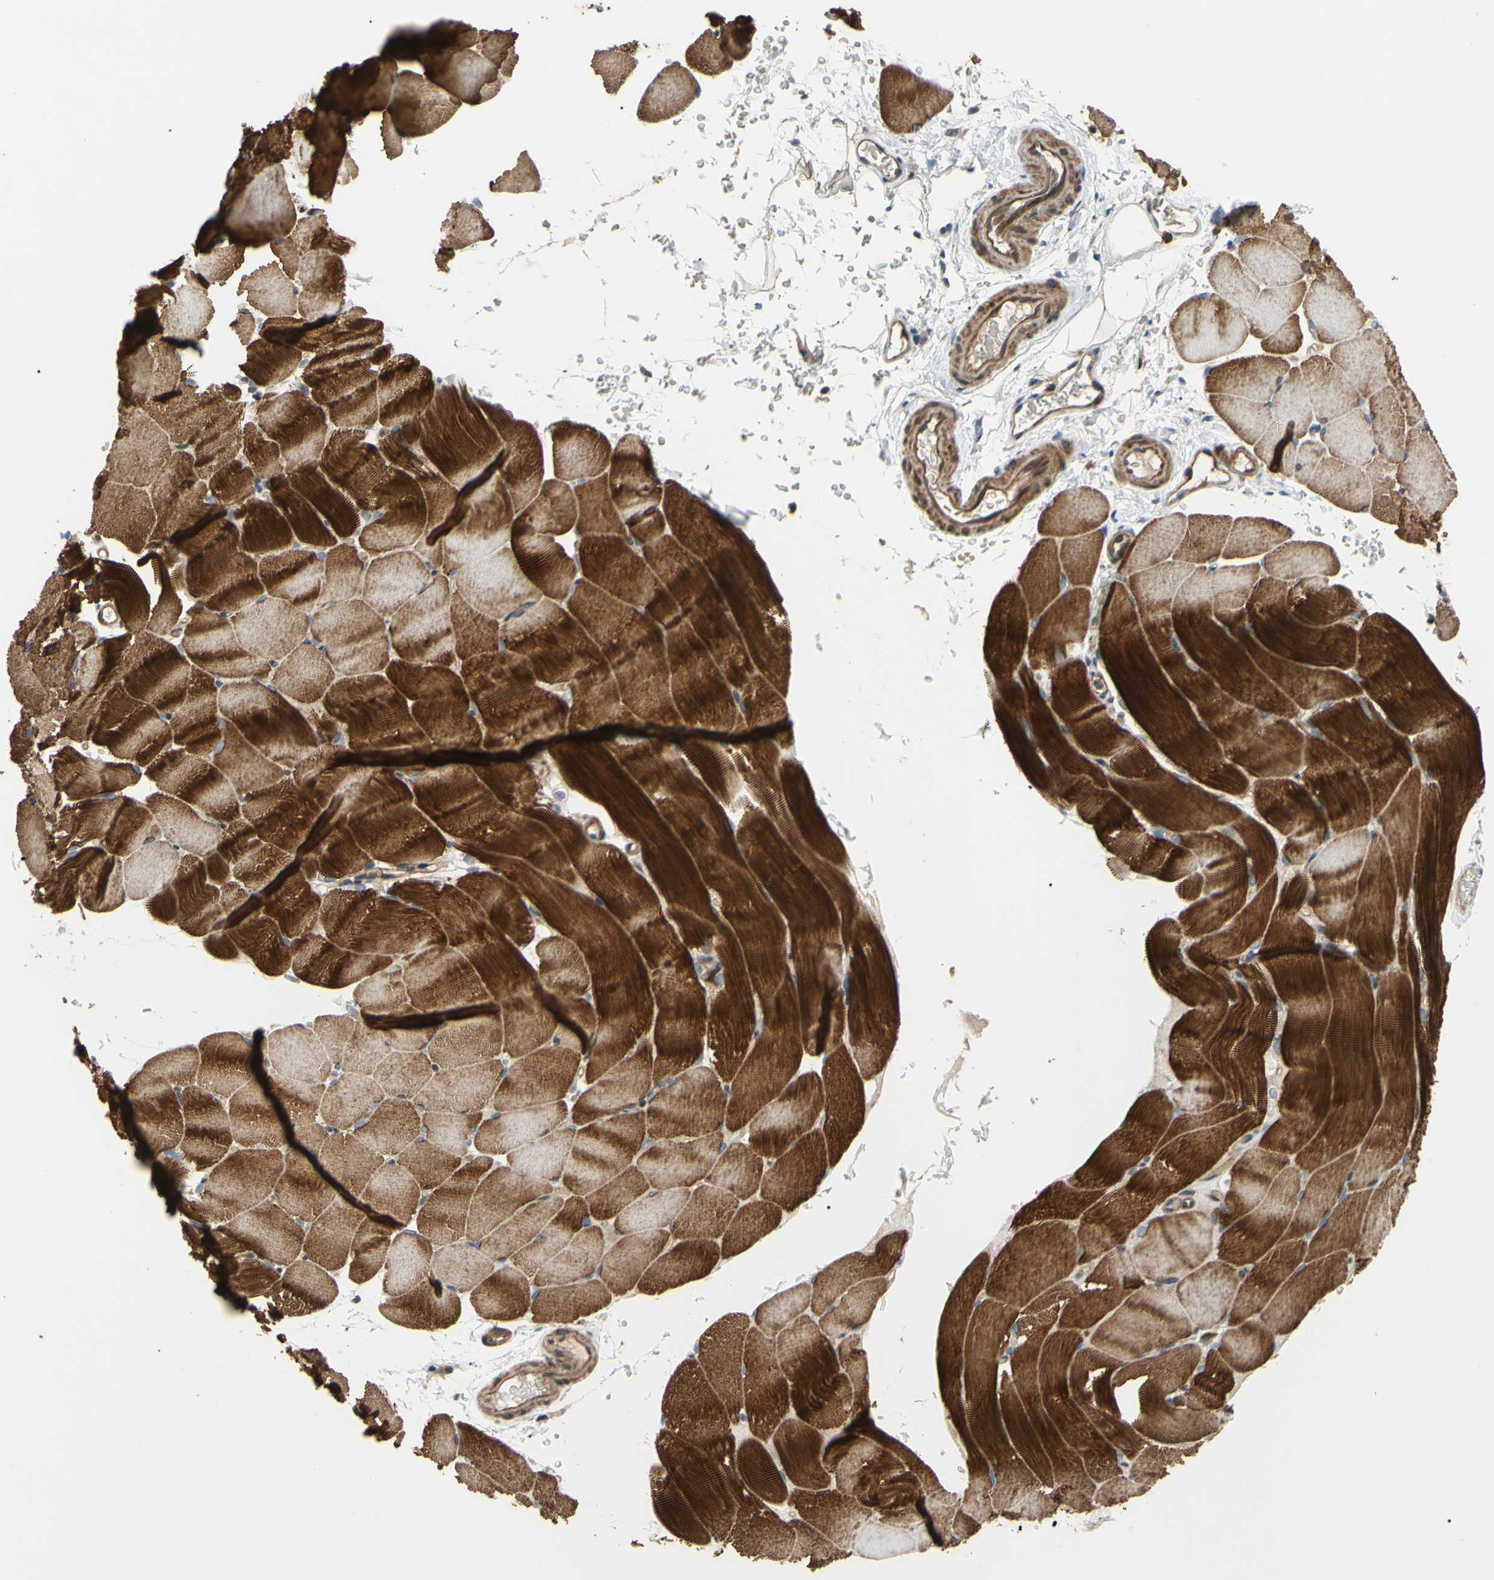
{"staining": {"intensity": "strong", "quantity": ">75%", "location": "cytoplasmic/membranous"}, "tissue": "skeletal muscle", "cell_type": "Myocytes", "image_type": "normal", "snomed": [{"axis": "morphology", "description": "Normal tissue, NOS"}, {"axis": "topography", "description": "Skeletal muscle"}, {"axis": "topography", "description": "Parathyroid gland"}], "caption": "DAB (3,3'-diaminobenzidine) immunohistochemical staining of unremarkable human skeletal muscle exhibits strong cytoplasmic/membranous protein positivity in about >75% of myocytes. (brown staining indicates protein expression, while blue staining denotes nuclei).", "gene": "SPTLC1", "patient": {"sex": "female", "age": 37}}